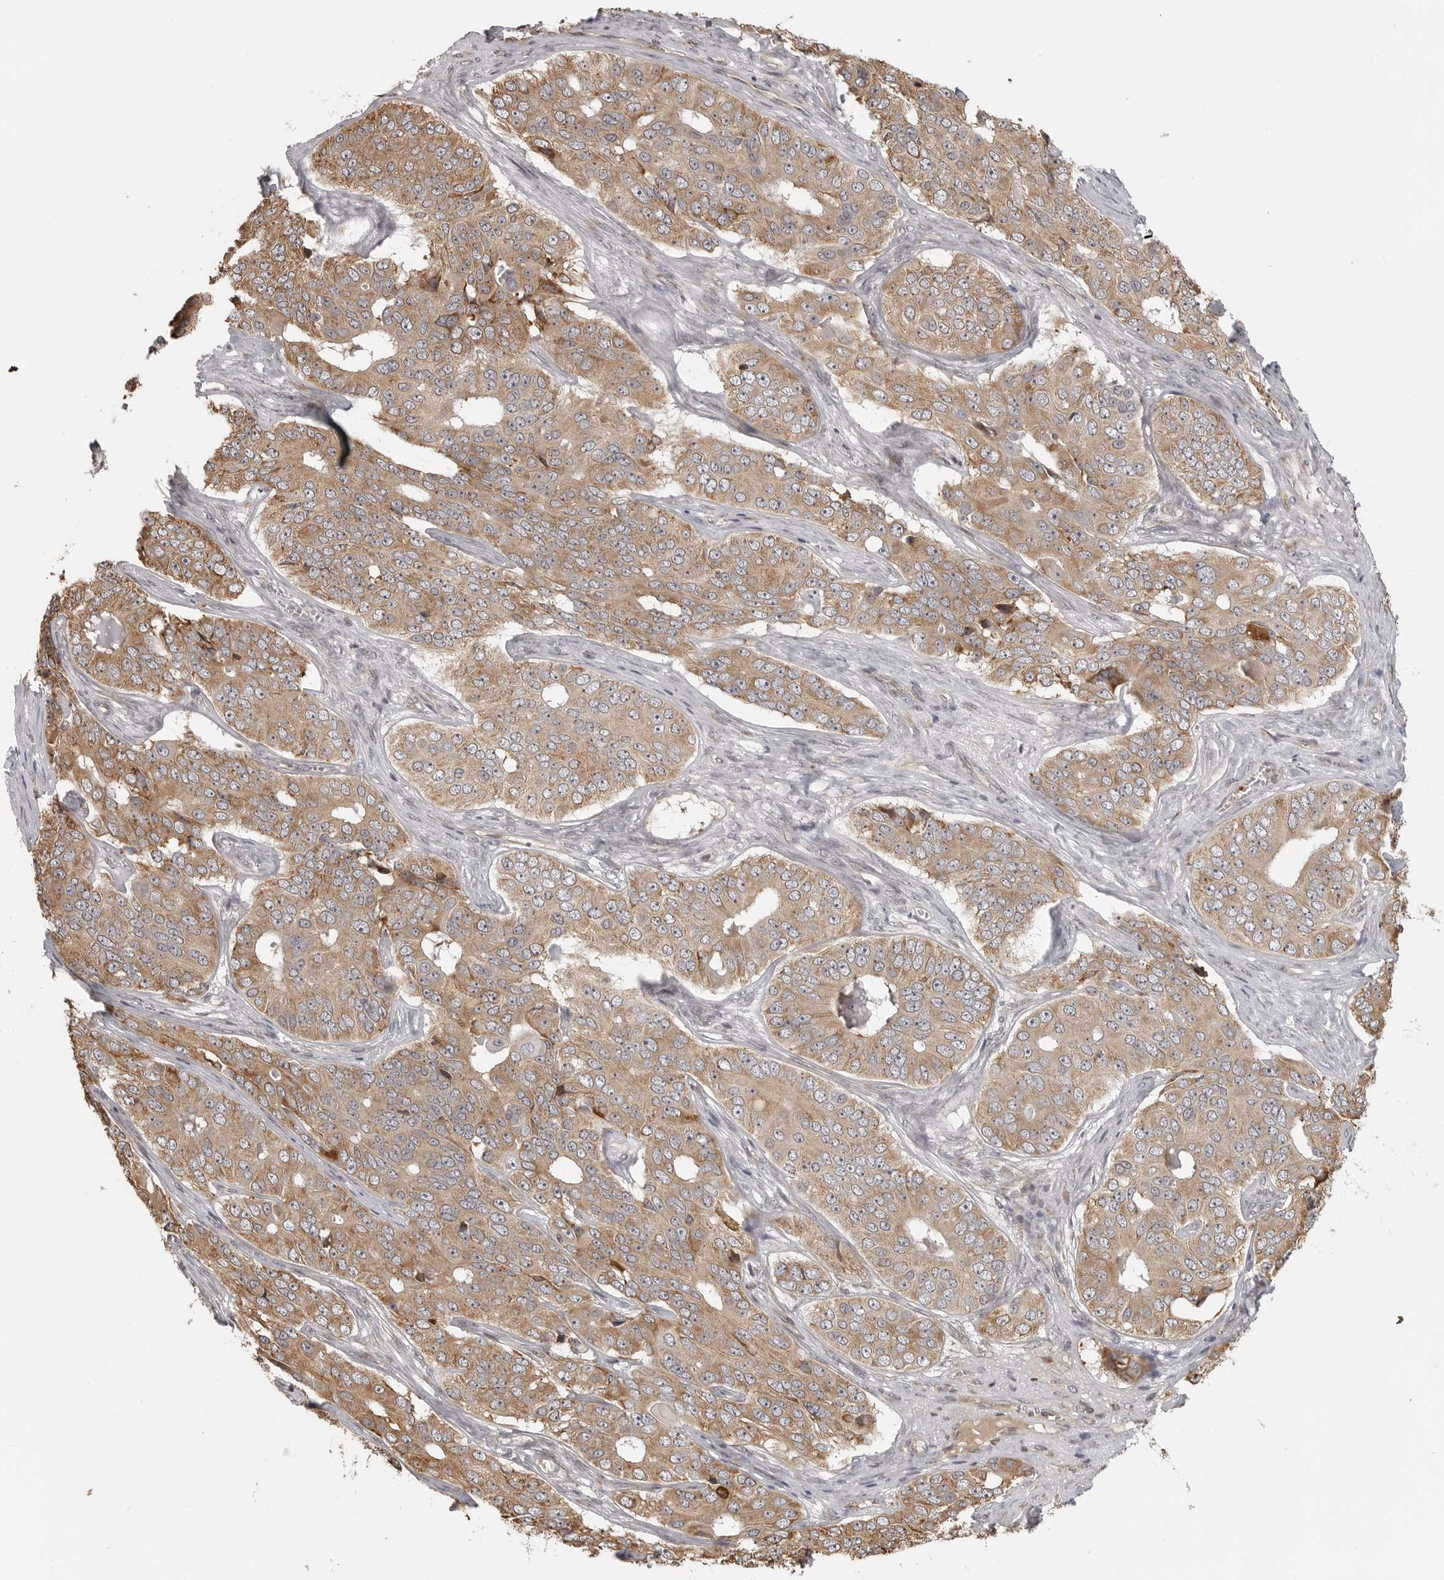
{"staining": {"intensity": "moderate", "quantity": ">75%", "location": "cytoplasmic/membranous"}, "tissue": "ovarian cancer", "cell_type": "Tumor cells", "image_type": "cancer", "snomed": [{"axis": "morphology", "description": "Carcinoma, endometroid"}, {"axis": "topography", "description": "Ovary"}], "caption": "Ovarian cancer stained with a protein marker shows moderate staining in tumor cells.", "gene": "IDO1", "patient": {"sex": "female", "age": 51}}